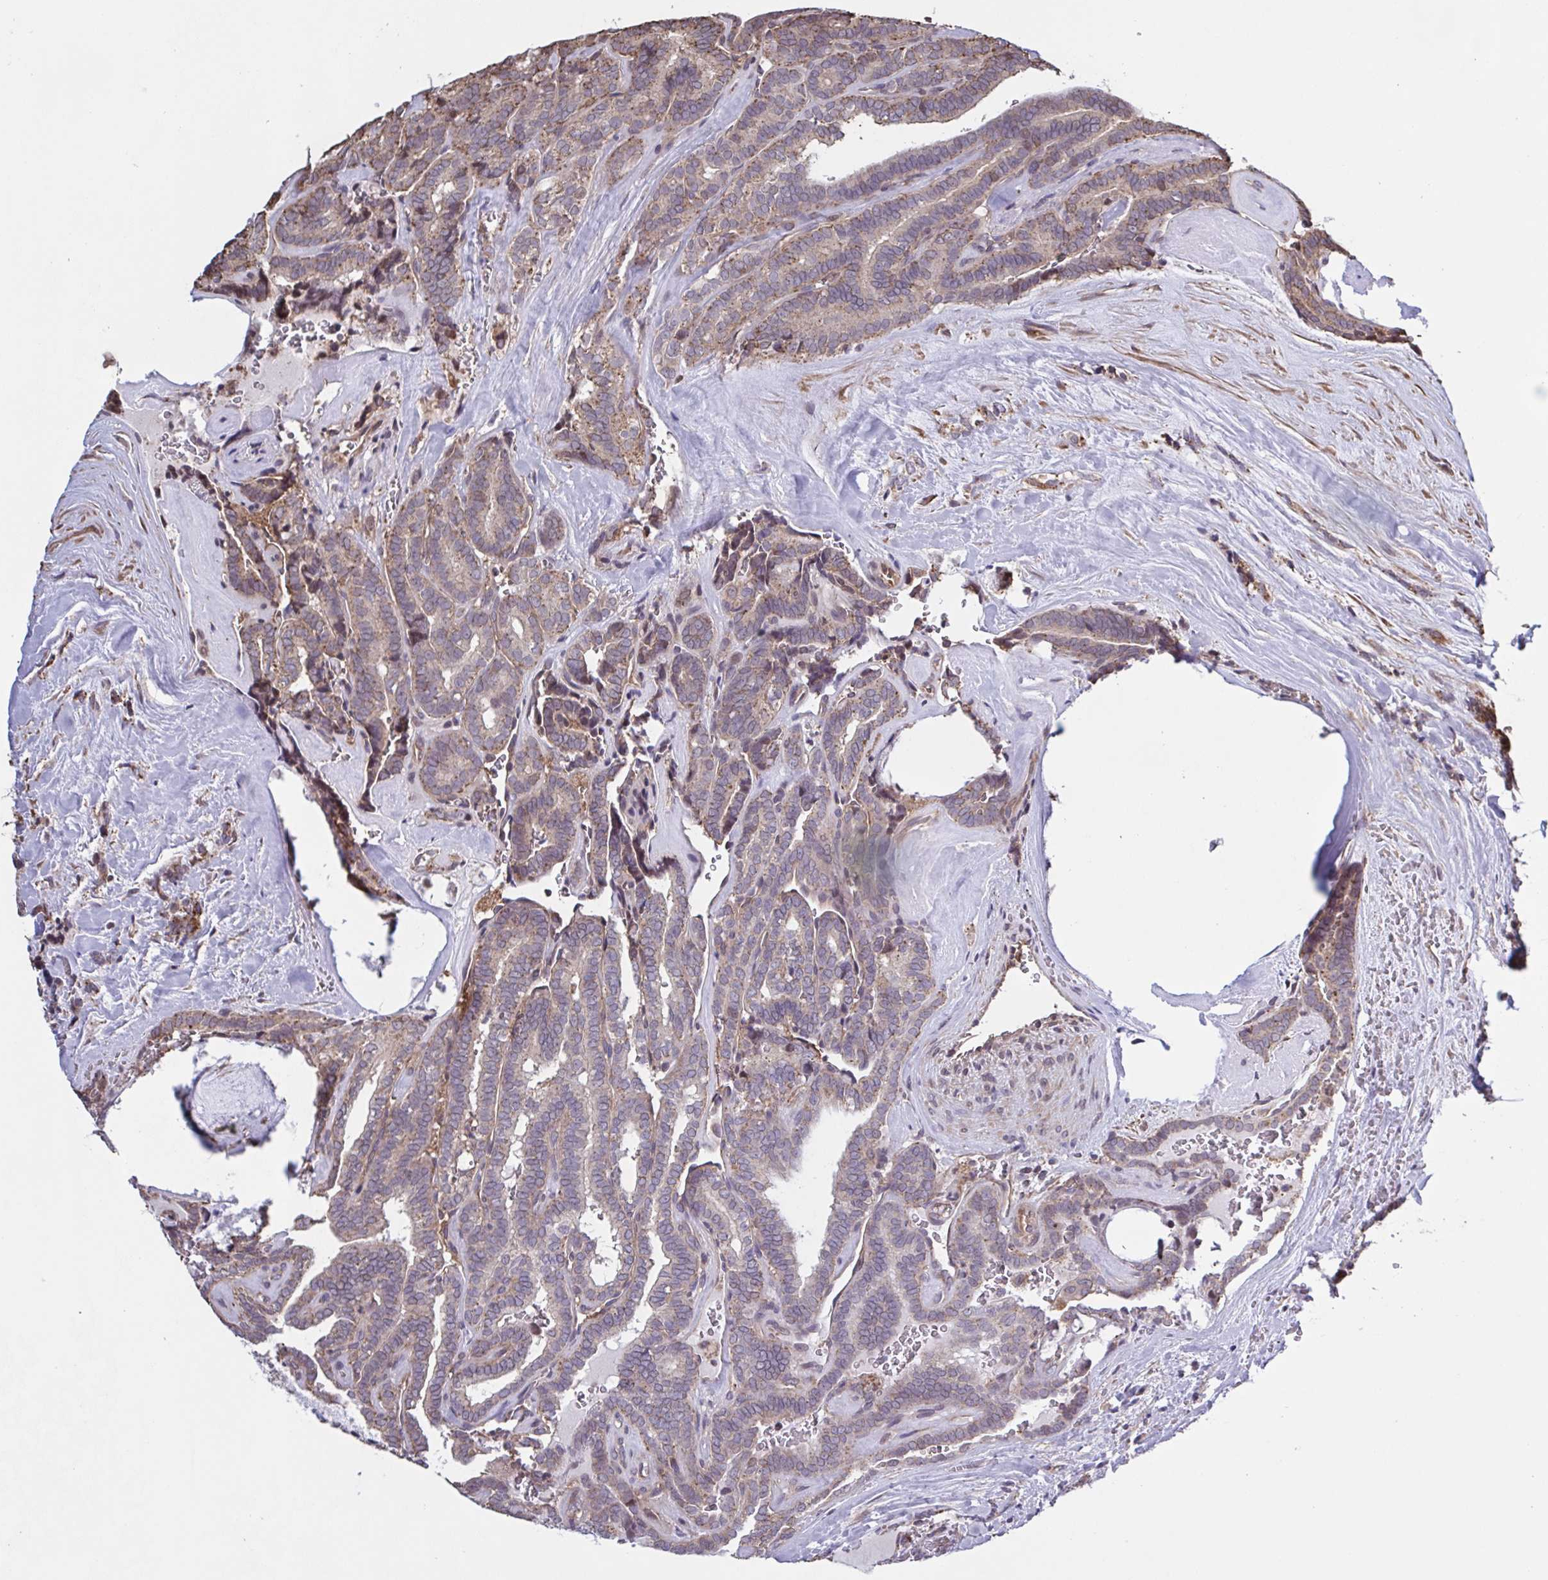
{"staining": {"intensity": "weak", "quantity": "<25%", "location": "cytoplasmic/membranous"}, "tissue": "thyroid cancer", "cell_type": "Tumor cells", "image_type": "cancer", "snomed": [{"axis": "morphology", "description": "Papillary adenocarcinoma, NOS"}, {"axis": "topography", "description": "Thyroid gland"}], "caption": "The photomicrograph exhibits no staining of tumor cells in thyroid cancer.", "gene": "ZNF200", "patient": {"sex": "female", "age": 21}}